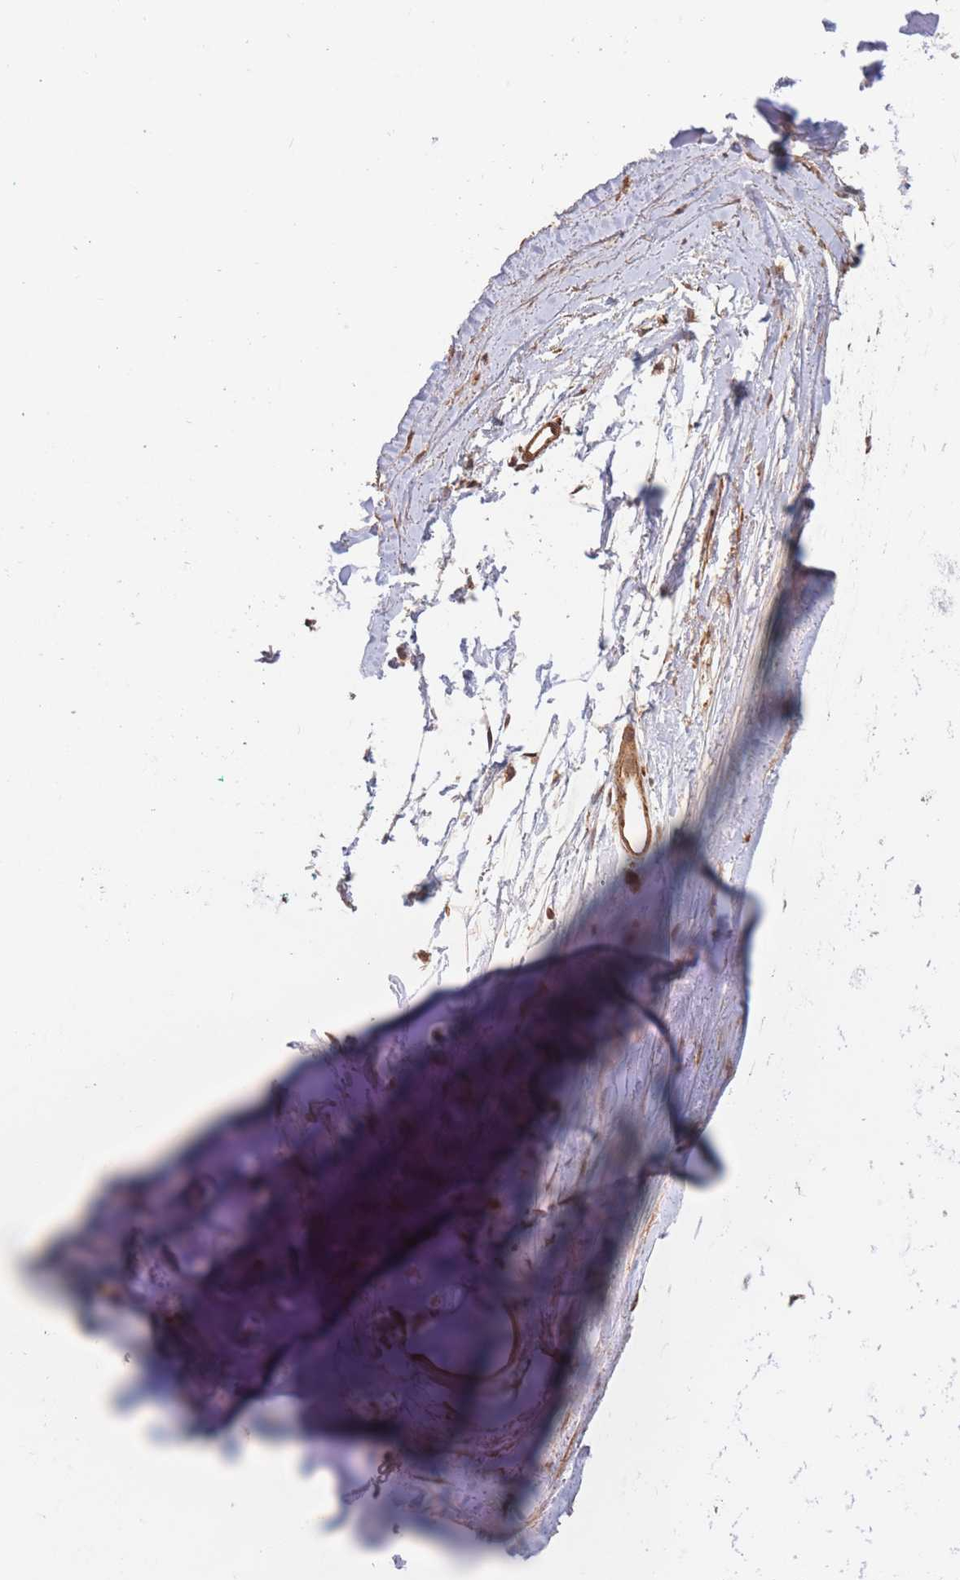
{"staining": {"intensity": "moderate", "quantity": ">75%", "location": "cytoplasmic/membranous"}, "tissue": "adipose tissue", "cell_type": "Adipocytes", "image_type": "normal", "snomed": [{"axis": "morphology", "description": "Normal tissue, NOS"}, {"axis": "topography", "description": "Lymph node"}, {"axis": "topography", "description": "Cartilage tissue"}, {"axis": "topography", "description": "Bronchus"}], "caption": "Moderate cytoplasmic/membranous expression for a protein is identified in approximately >75% of adipocytes of normal adipose tissue using immunohistochemistry.", "gene": "RASSF2", "patient": {"sex": "female", "age": 70}}